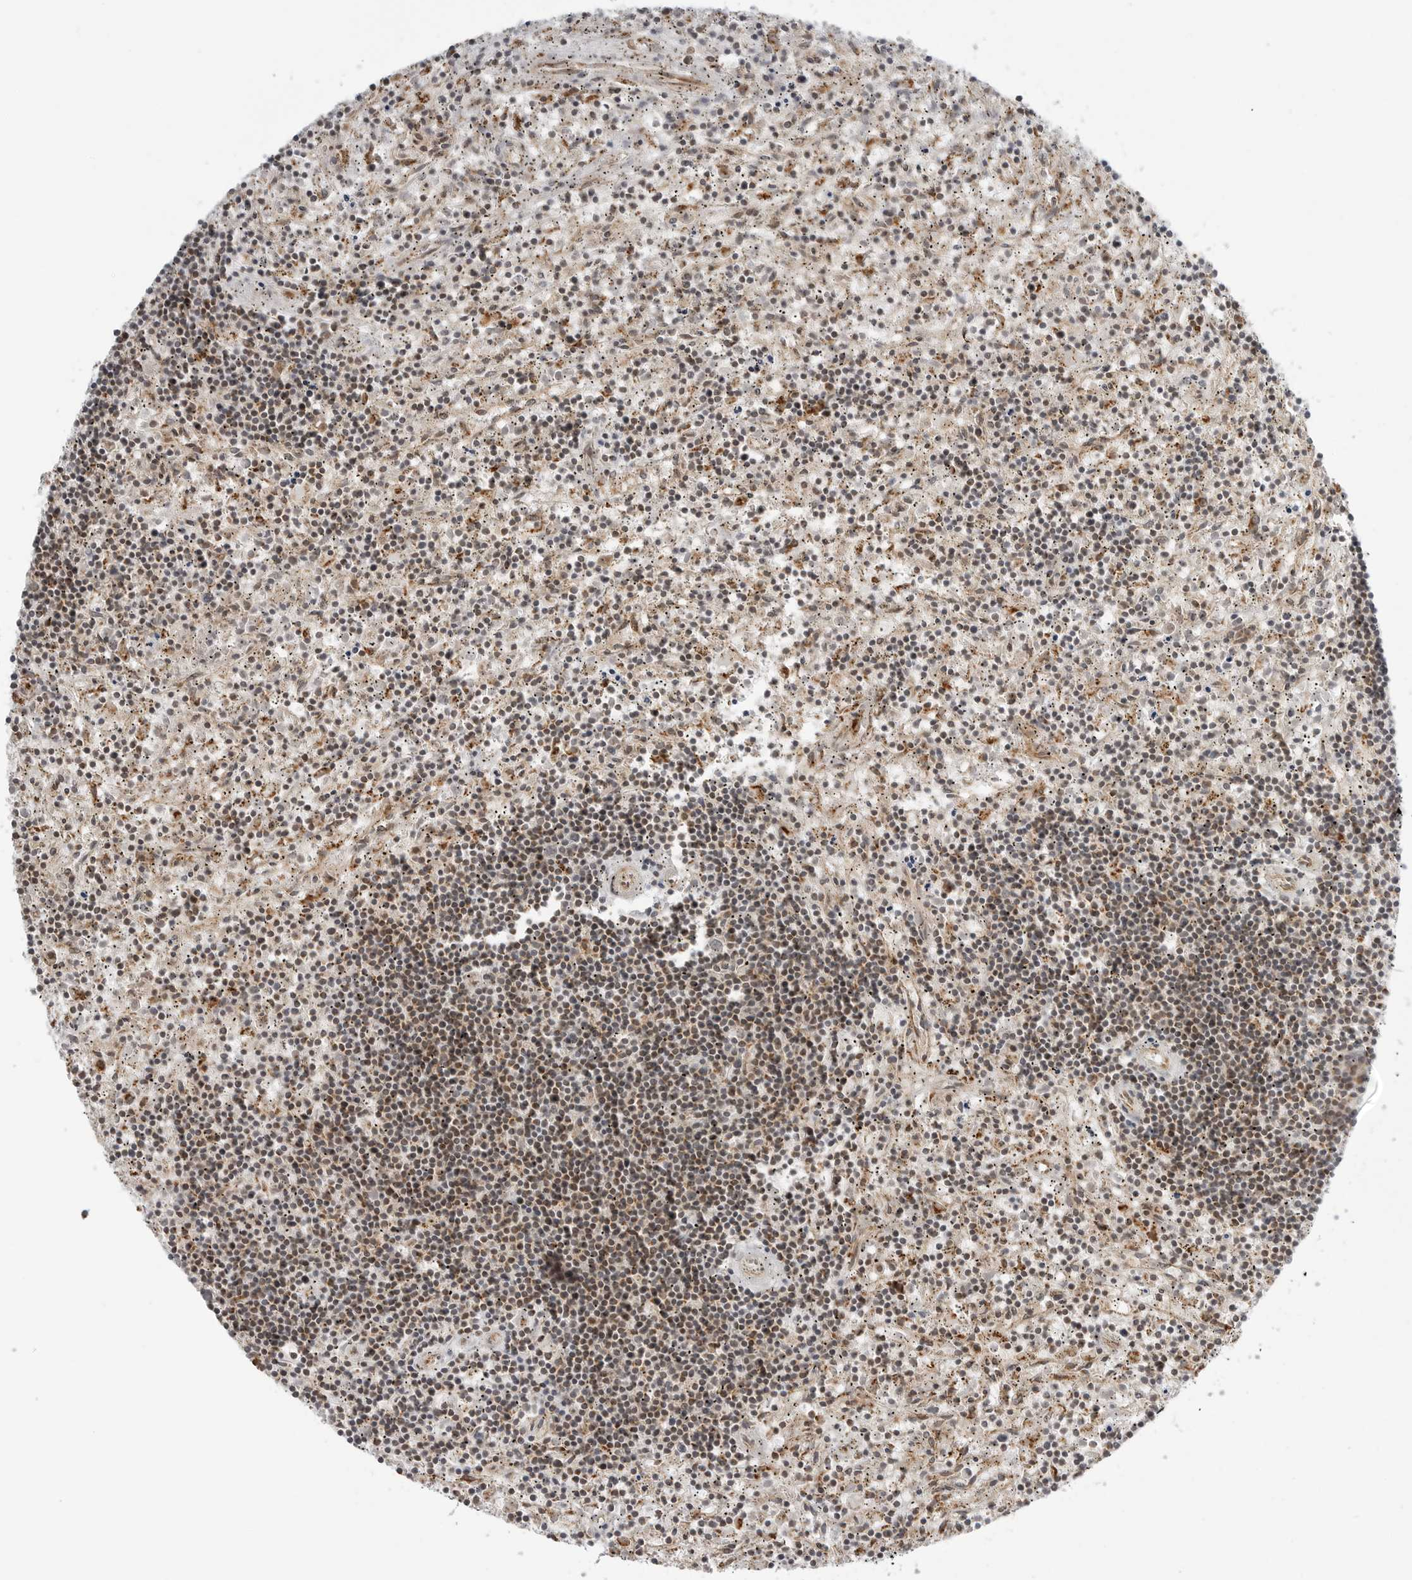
{"staining": {"intensity": "negative", "quantity": "none", "location": "none"}, "tissue": "lymphoma", "cell_type": "Tumor cells", "image_type": "cancer", "snomed": [{"axis": "morphology", "description": "Malignant lymphoma, non-Hodgkin's type, Low grade"}, {"axis": "topography", "description": "Spleen"}], "caption": "Photomicrograph shows no significant protein expression in tumor cells of malignant lymphoma, non-Hodgkin's type (low-grade).", "gene": "PEX2", "patient": {"sex": "male", "age": 76}}